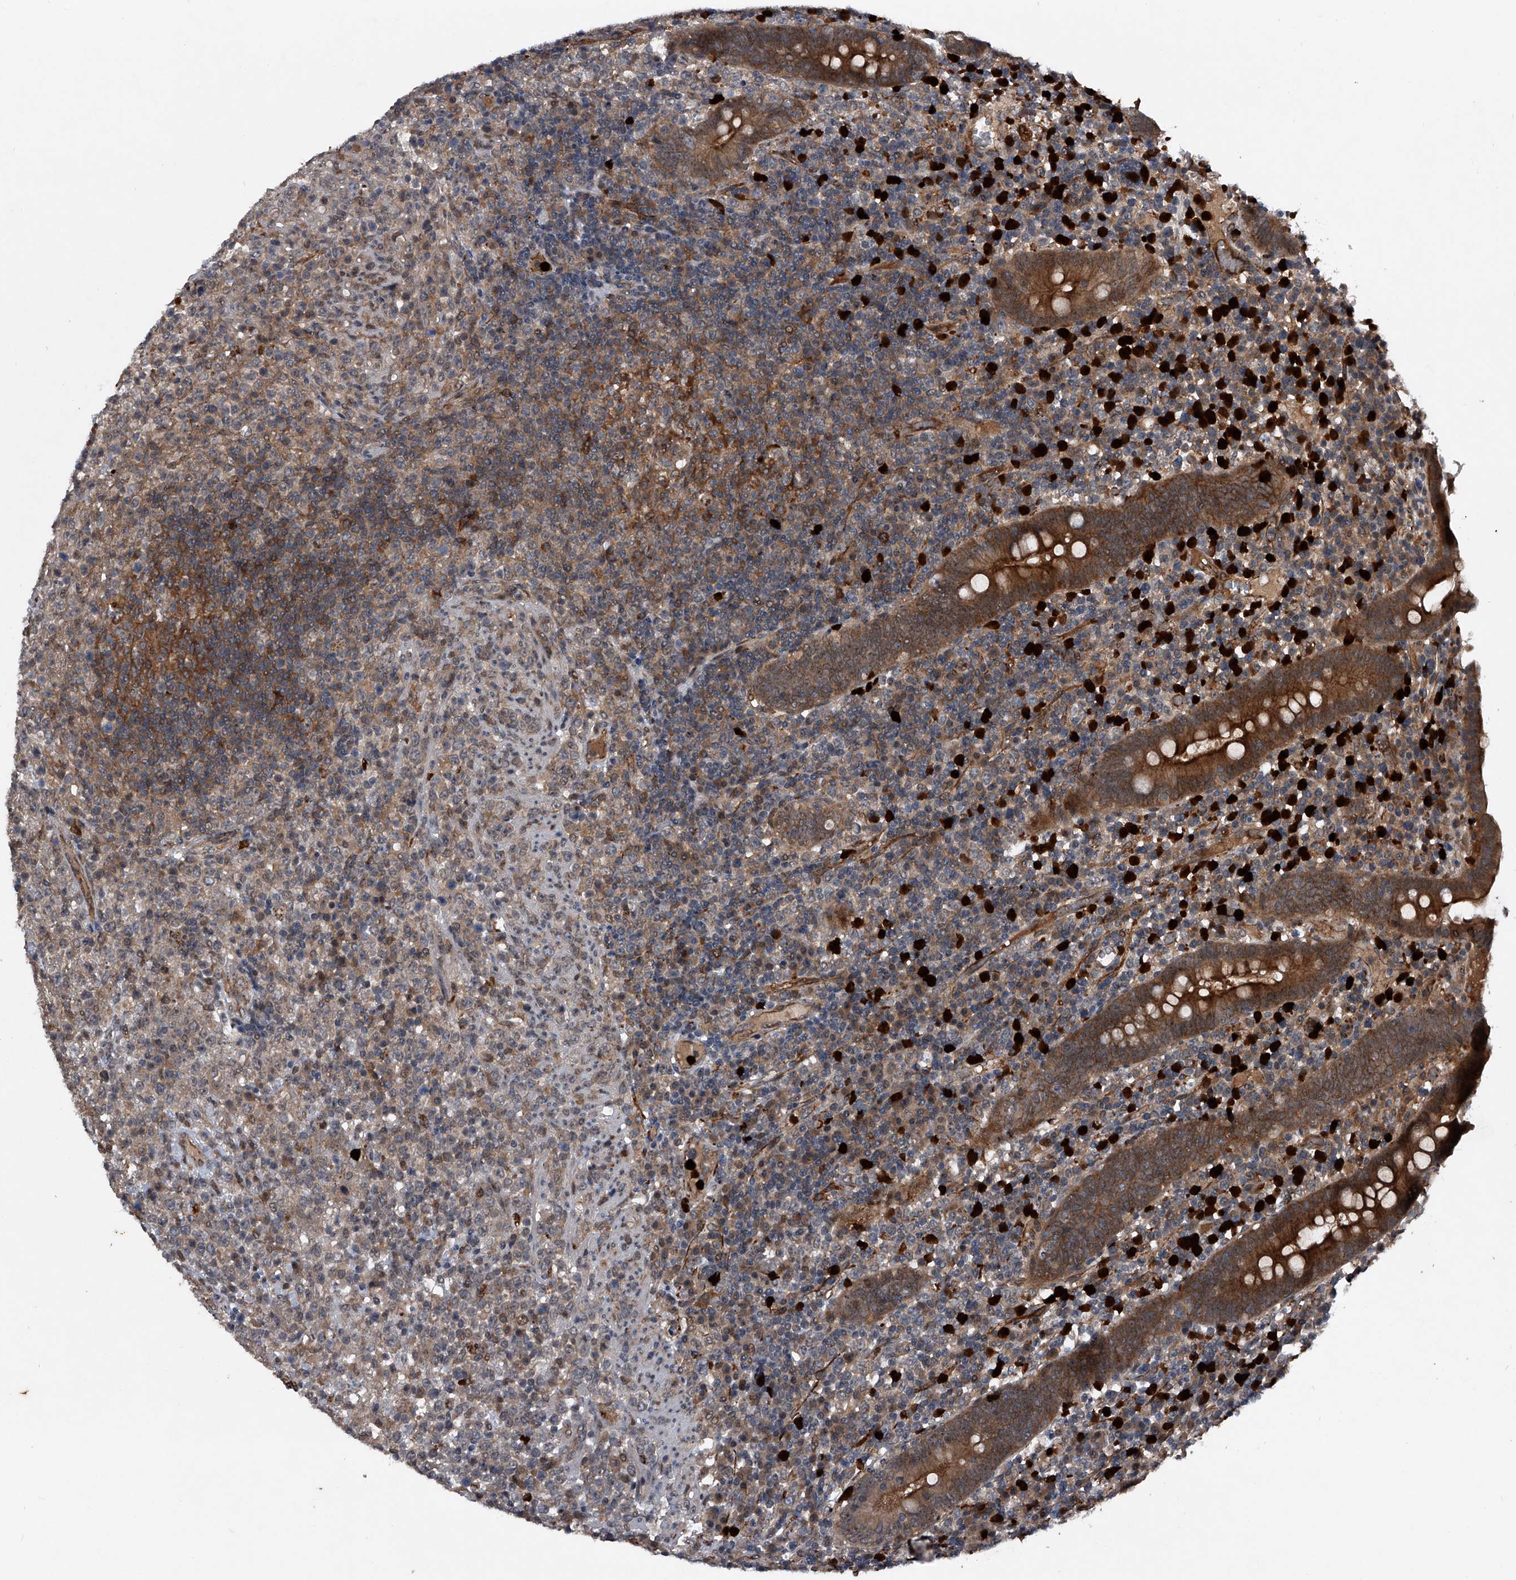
{"staining": {"intensity": "weak", "quantity": "25%-75%", "location": "cytoplasmic/membranous"}, "tissue": "lymphoma", "cell_type": "Tumor cells", "image_type": "cancer", "snomed": [{"axis": "morphology", "description": "Malignant lymphoma, non-Hodgkin's type, High grade"}, {"axis": "topography", "description": "Colon"}], "caption": "A photomicrograph showing weak cytoplasmic/membranous positivity in approximately 25%-75% of tumor cells in malignant lymphoma, non-Hodgkin's type (high-grade), as visualized by brown immunohistochemical staining.", "gene": "MAPKAP1", "patient": {"sex": "female", "age": 53}}